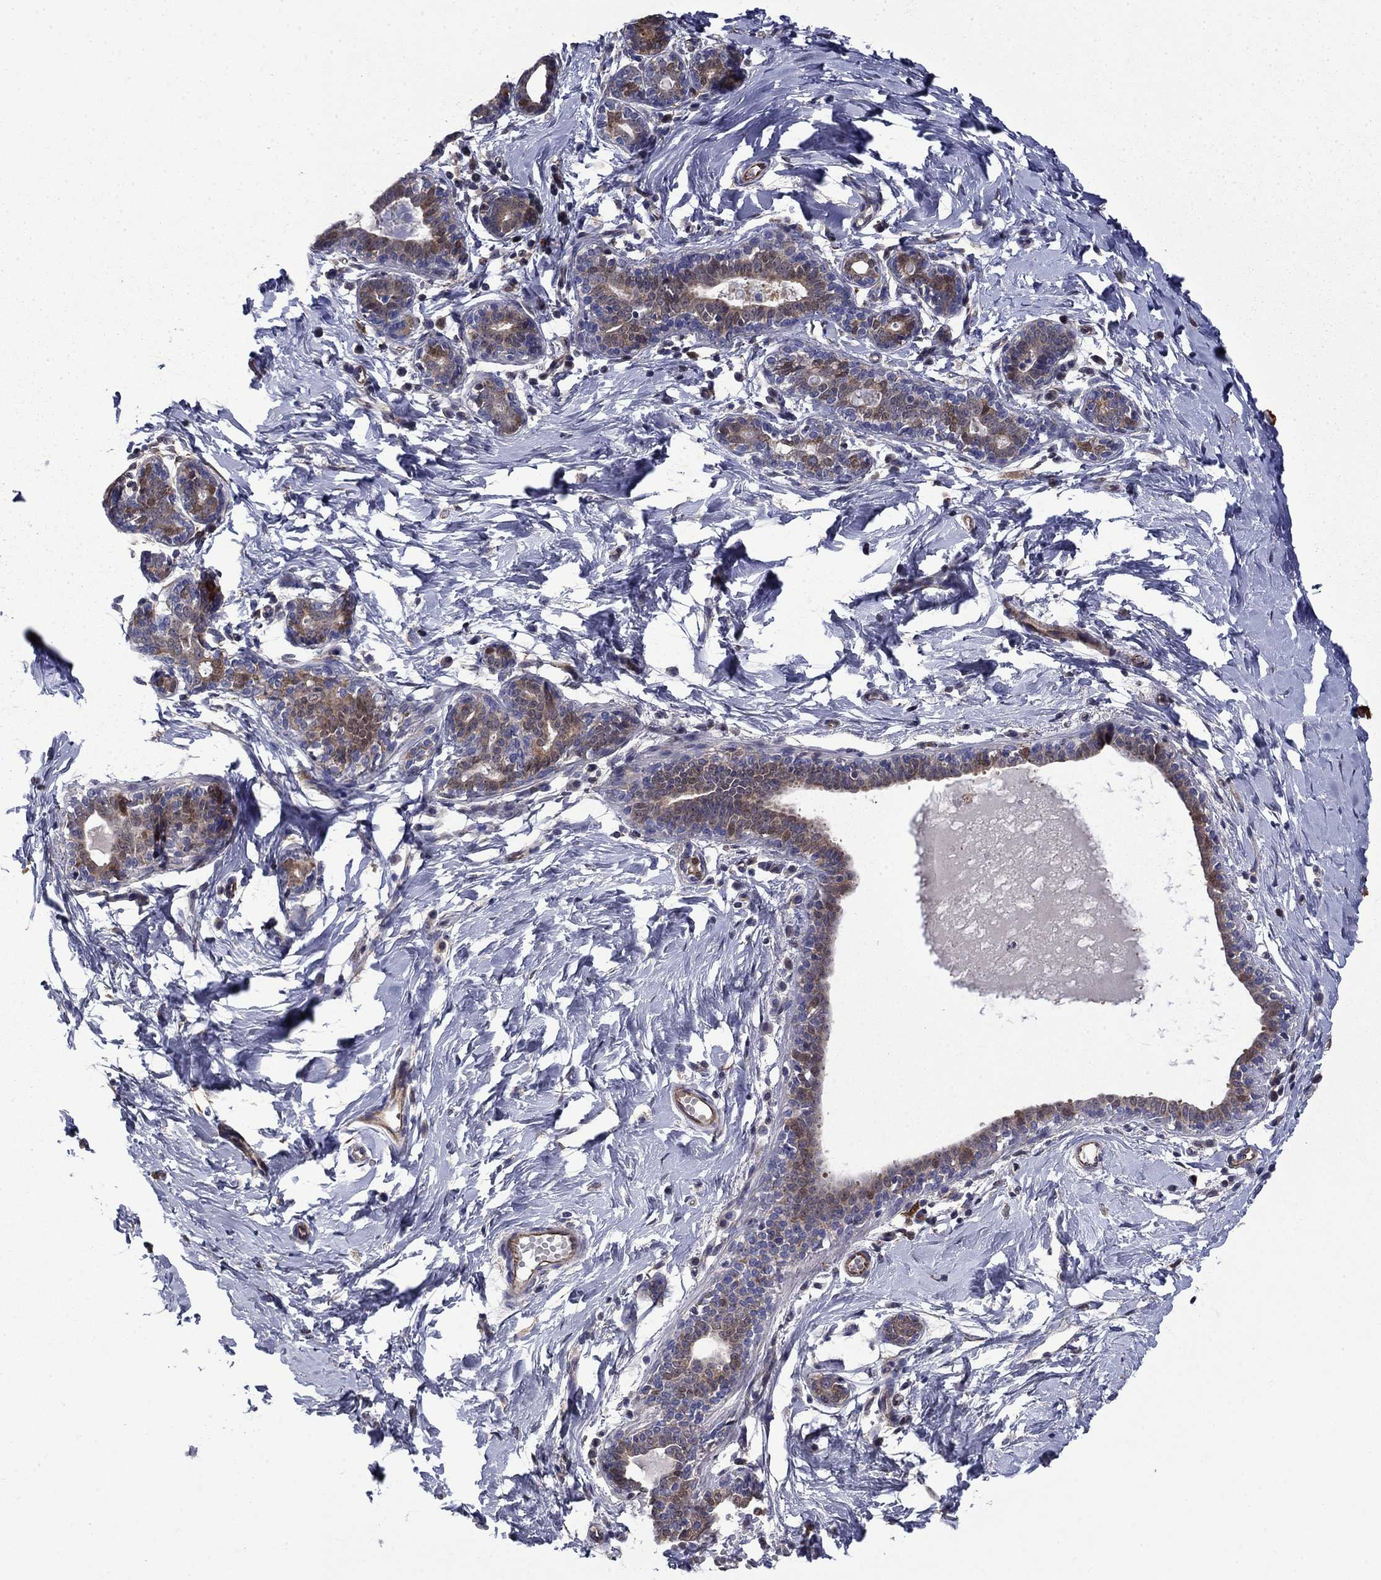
{"staining": {"intensity": "negative", "quantity": "none", "location": "none"}, "tissue": "breast", "cell_type": "Adipocytes", "image_type": "normal", "snomed": [{"axis": "morphology", "description": "Normal tissue, NOS"}, {"axis": "topography", "description": "Breast"}], "caption": "Adipocytes show no significant protein staining in normal breast. Nuclei are stained in blue.", "gene": "TPMT", "patient": {"sex": "female", "age": 37}}